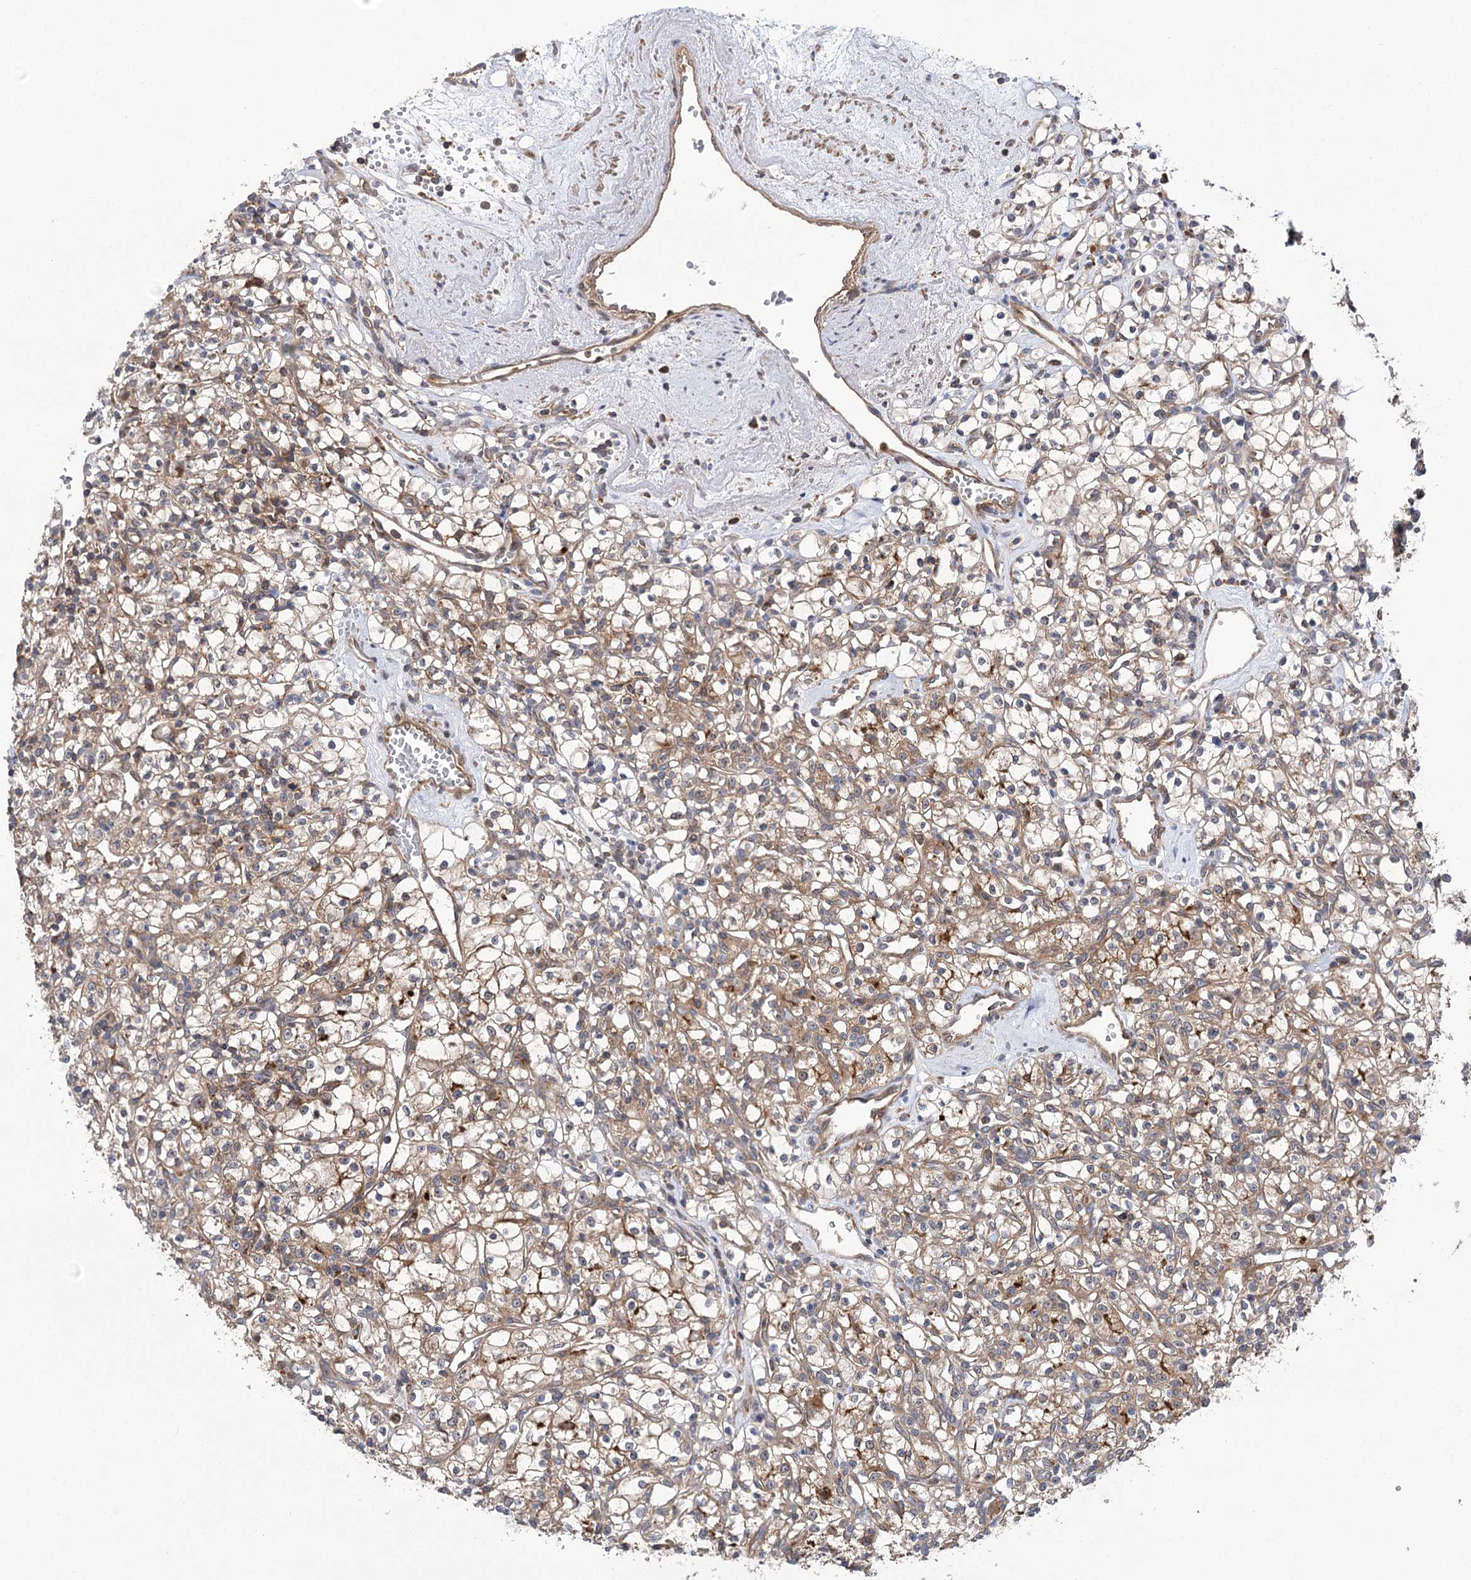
{"staining": {"intensity": "weak", "quantity": "25%-75%", "location": "cytoplasmic/membranous"}, "tissue": "renal cancer", "cell_type": "Tumor cells", "image_type": "cancer", "snomed": [{"axis": "morphology", "description": "Adenocarcinoma, NOS"}, {"axis": "topography", "description": "Kidney"}], "caption": "Human renal cancer stained with a brown dye demonstrates weak cytoplasmic/membranous positive staining in approximately 25%-75% of tumor cells.", "gene": "VPS37B", "patient": {"sex": "female", "age": 59}}